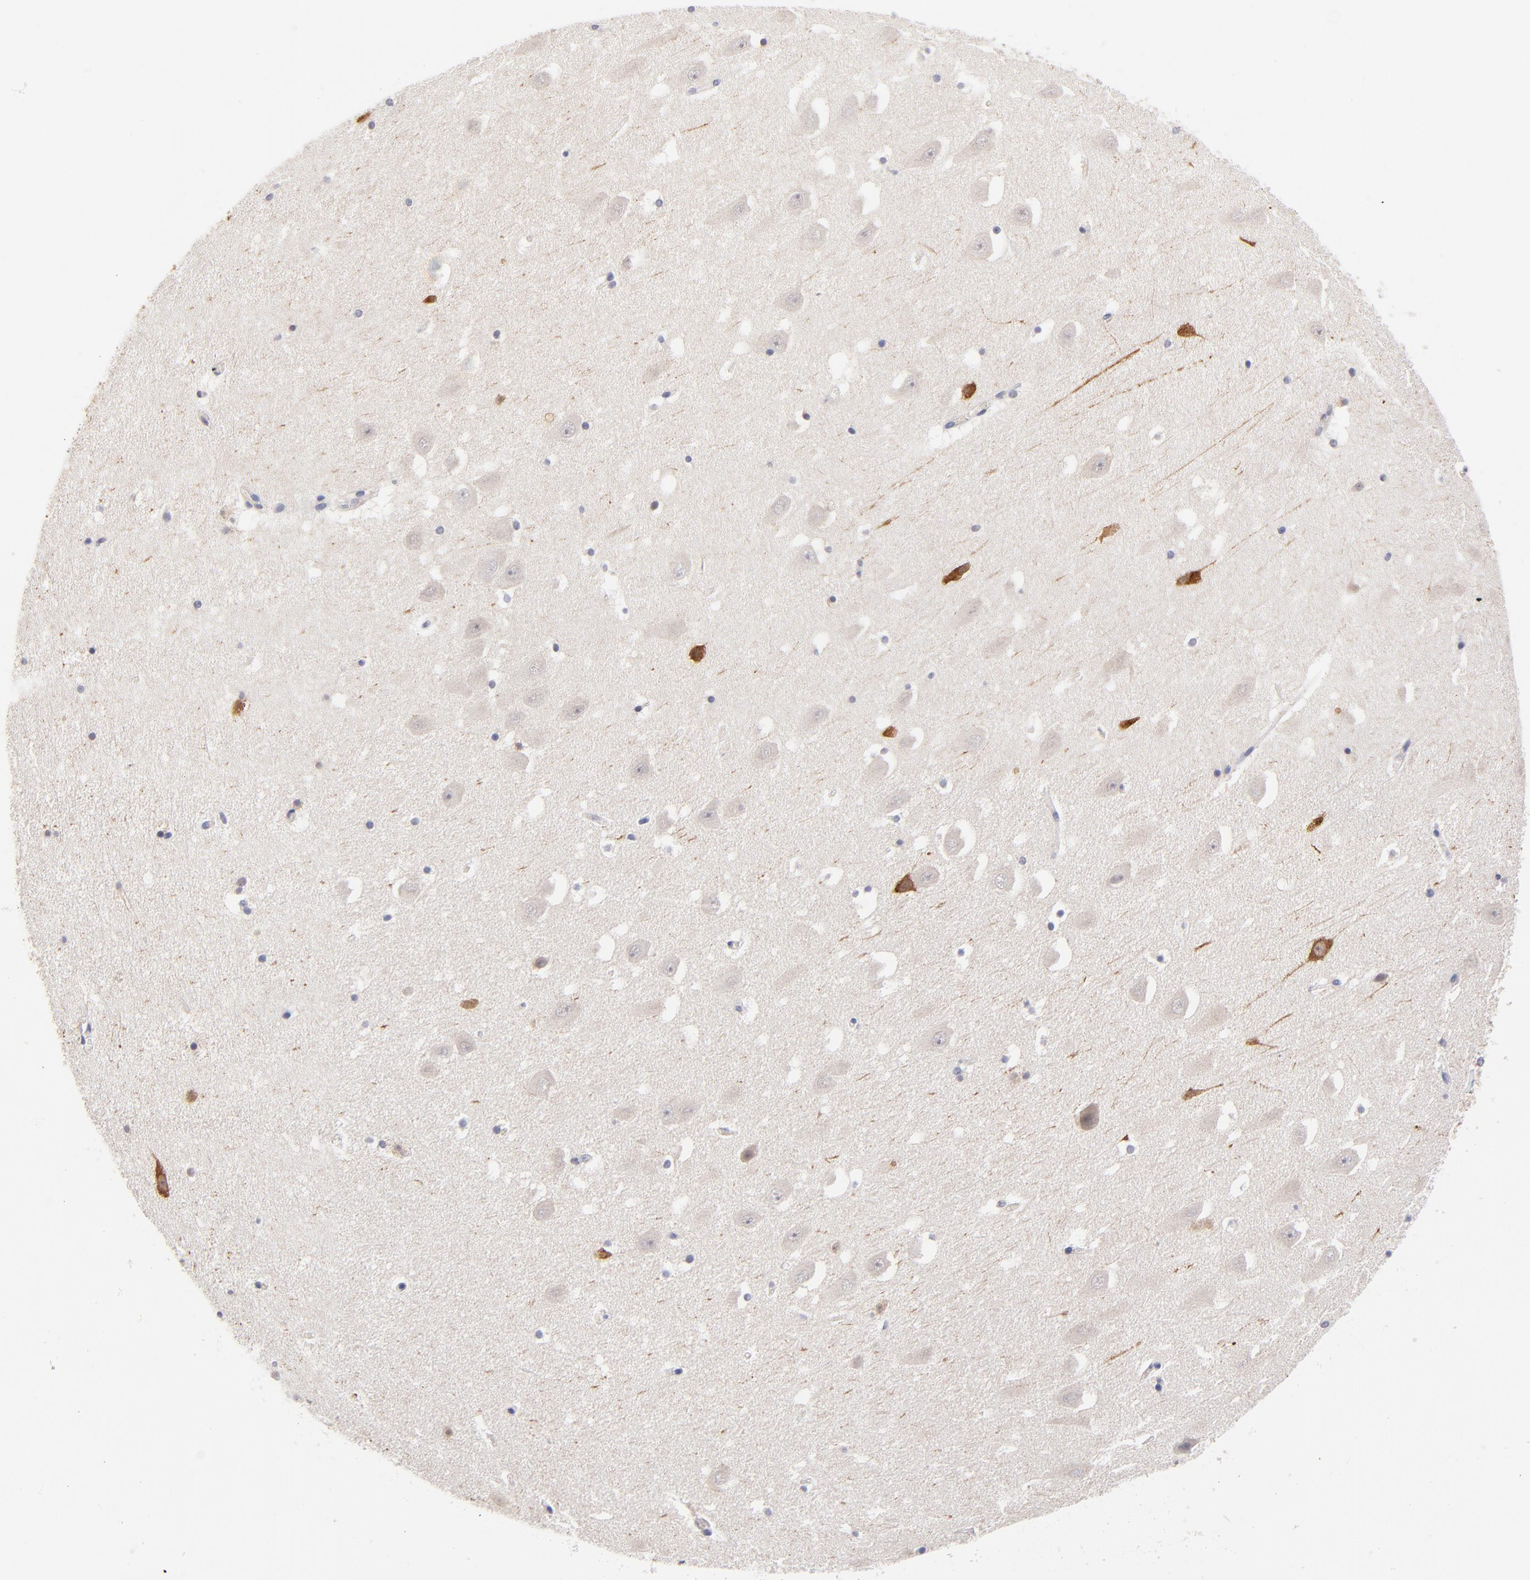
{"staining": {"intensity": "negative", "quantity": "none", "location": "none"}, "tissue": "hippocampus", "cell_type": "Glial cells", "image_type": "normal", "snomed": [{"axis": "morphology", "description": "Normal tissue, NOS"}, {"axis": "topography", "description": "Hippocampus"}], "caption": "Immunohistochemistry (IHC) image of unremarkable hippocampus: hippocampus stained with DAB exhibits no significant protein positivity in glial cells.", "gene": "ZNF155", "patient": {"sex": "male", "age": 45}}